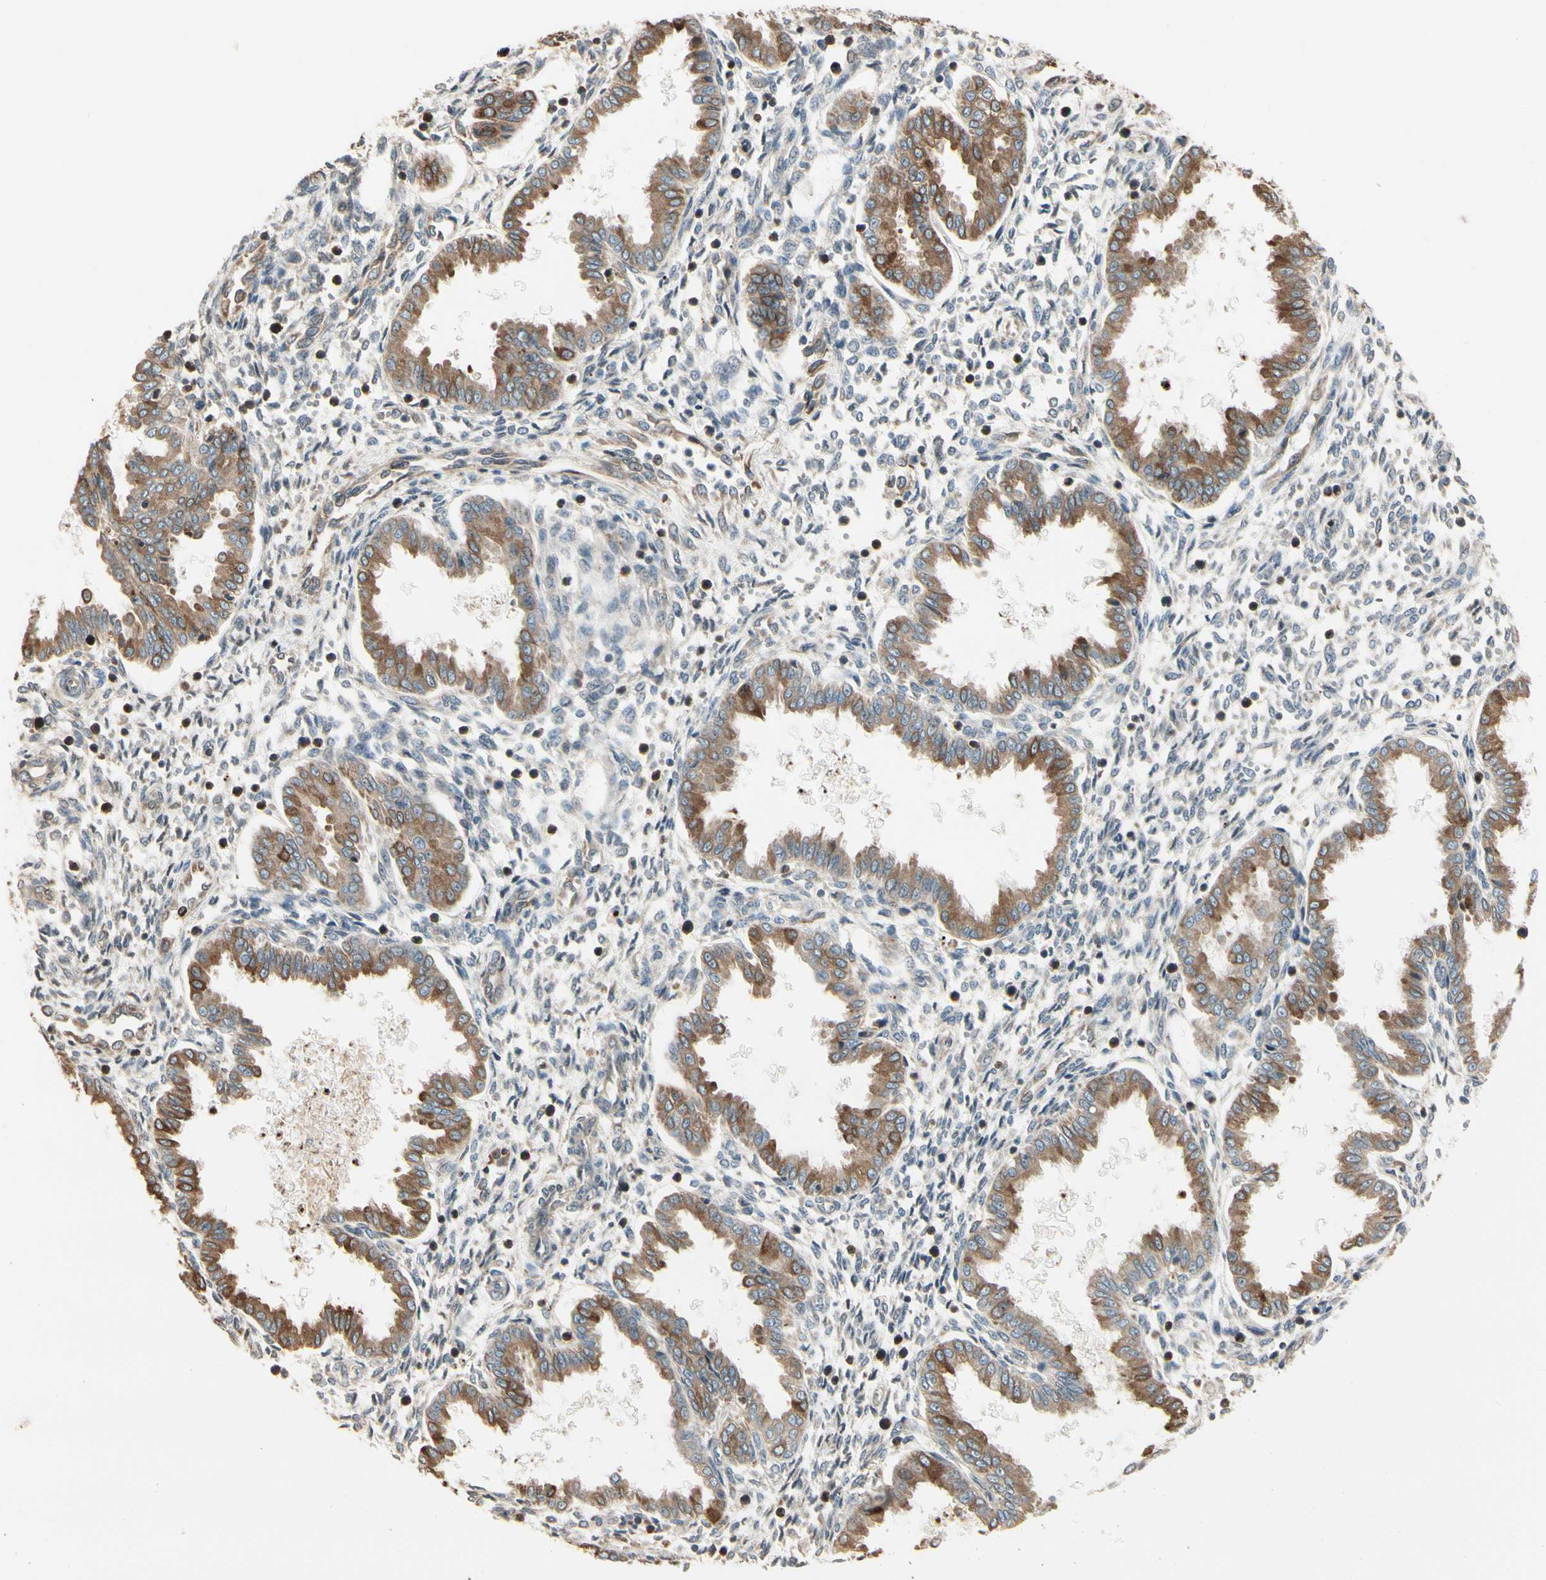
{"staining": {"intensity": "weak", "quantity": ">75%", "location": "cytoplasmic/membranous"}, "tissue": "endometrium", "cell_type": "Cells in endometrial stroma", "image_type": "normal", "snomed": [{"axis": "morphology", "description": "Normal tissue, NOS"}, {"axis": "topography", "description": "Endometrium"}], "caption": "This photomicrograph displays IHC staining of benign human endometrium, with low weak cytoplasmic/membranous expression in approximately >75% of cells in endometrial stroma.", "gene": "NUCB2", "patient": {"sex": "female", "age": 33}}